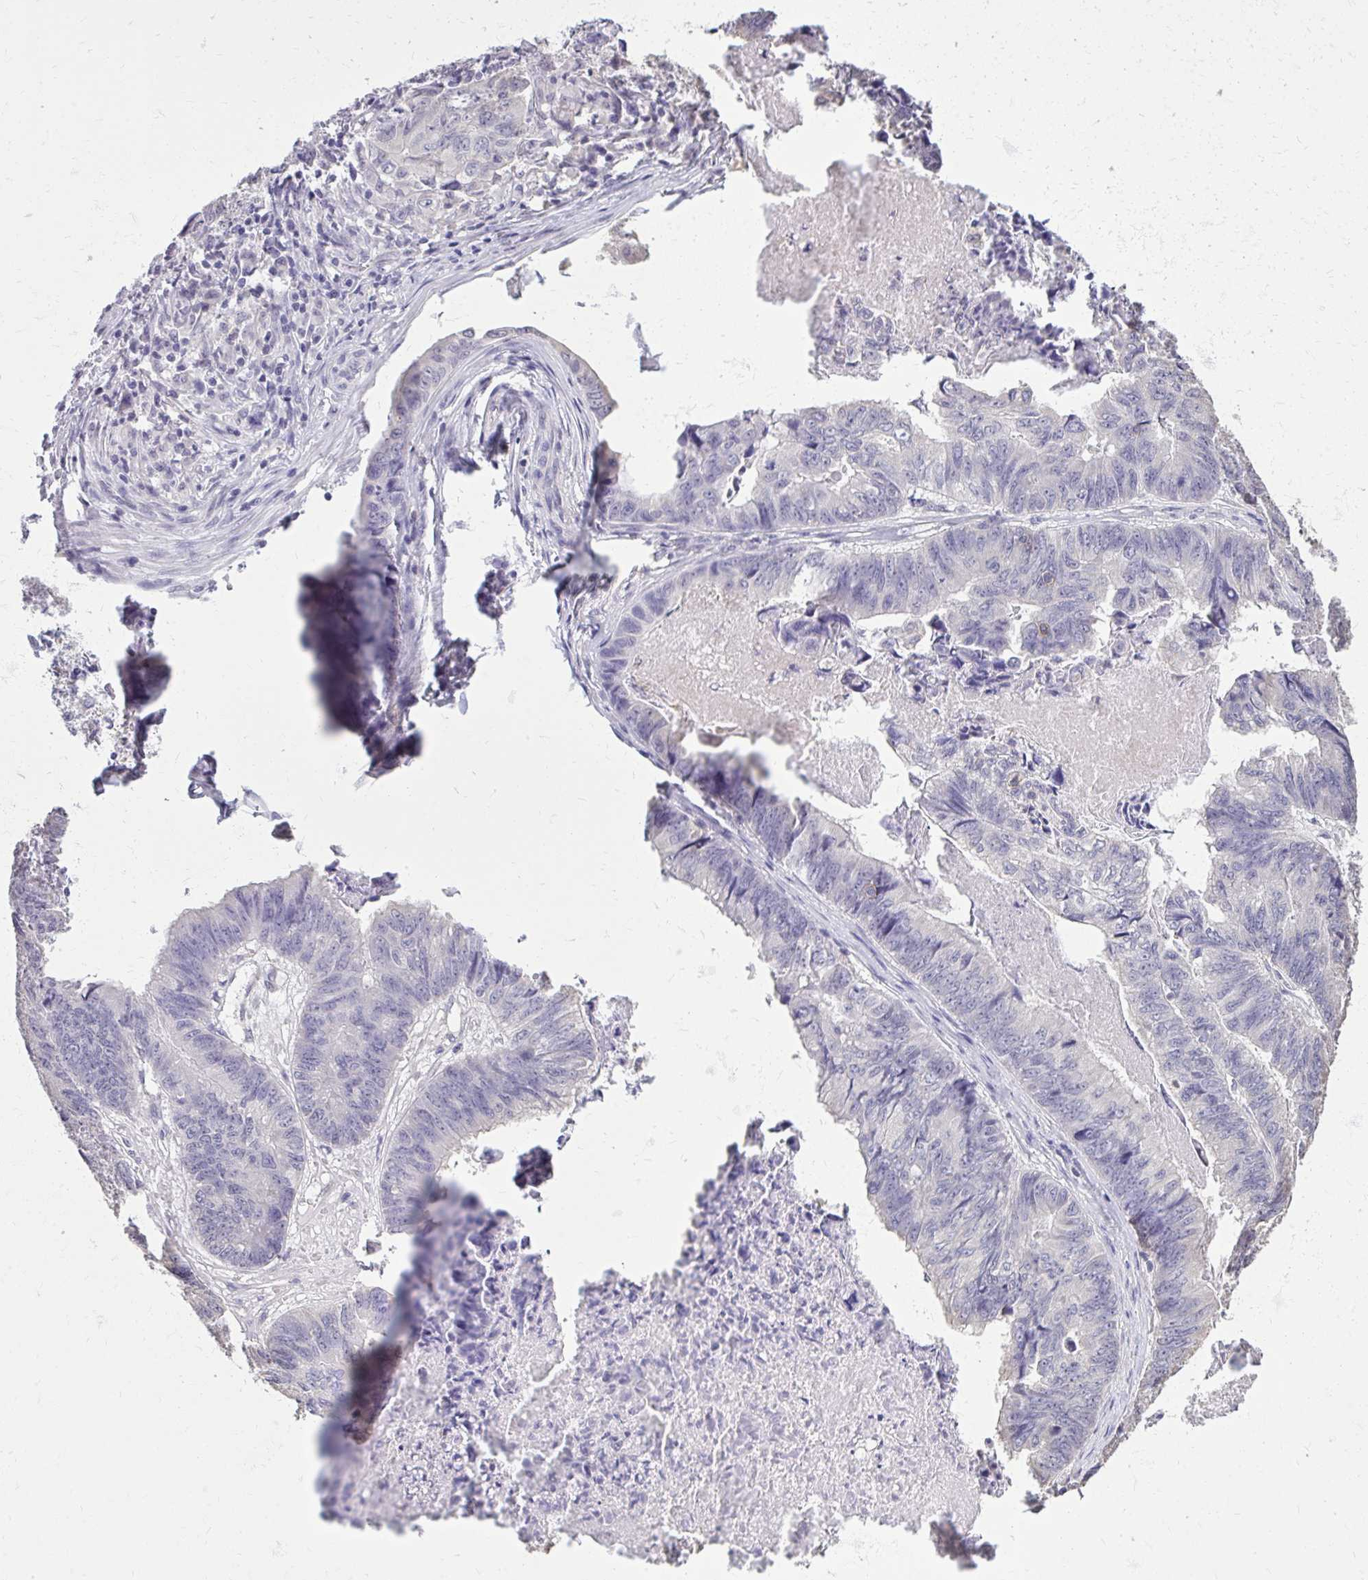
{"staining": {"intensity": "negative", "quantity": "none", "location": "none"}, "tissue": "stomach cancer", "cell_type": "Tumor cells", "image_type": "cancer", "snomed": [{"axis": "morphology", "description": "Adenocarcinoma, NOS"}, {"axis": "topography", "description": "Stomach, lower"}], "caption": "Adenocarcinoma (stomach) was stained to show a protein in brown. There is no significant staining in tumor cells.", "gene": "AKAP5", "patient": {"sex": "male", "age": 77}}